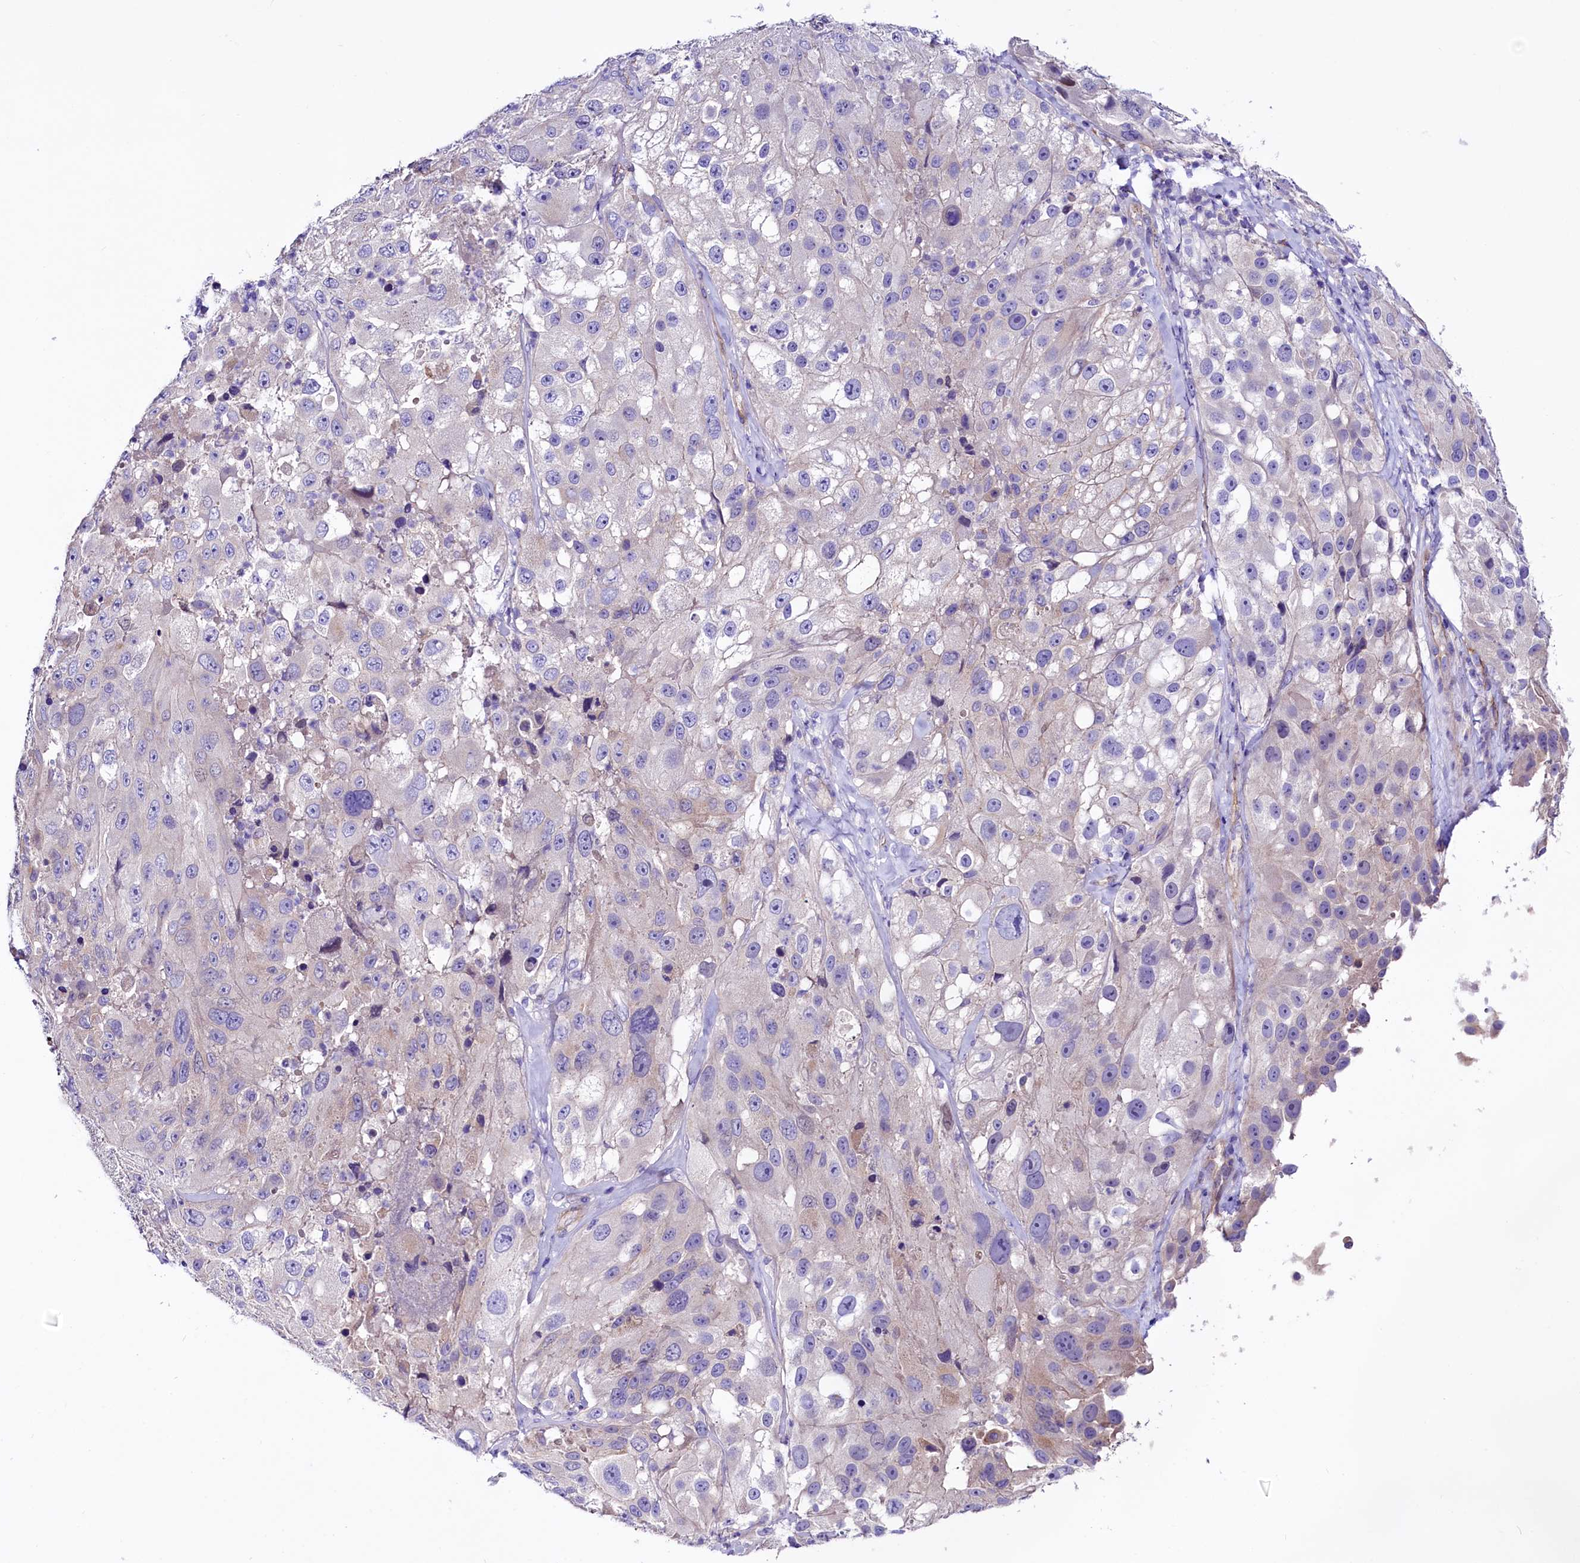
{"staining": {"intensity": "negative", "quantity": "none", "location": "none"}, "tissue": "melanoma", "cell_type": "Tumor cells", "image_type": "cancer", "snomed": [{"axis": "morphology", "description": "Malignant melanoma, Metastatic site"}, {"axis": "topography", "description": "Lymph node"}], "caption": "Malignant melanoma (metastatic site) was stained to show a protein in brown. There is no significant staining in tumor cells.", "gene": "SLF1", "patient": {"sex": "male", "age": 62}}